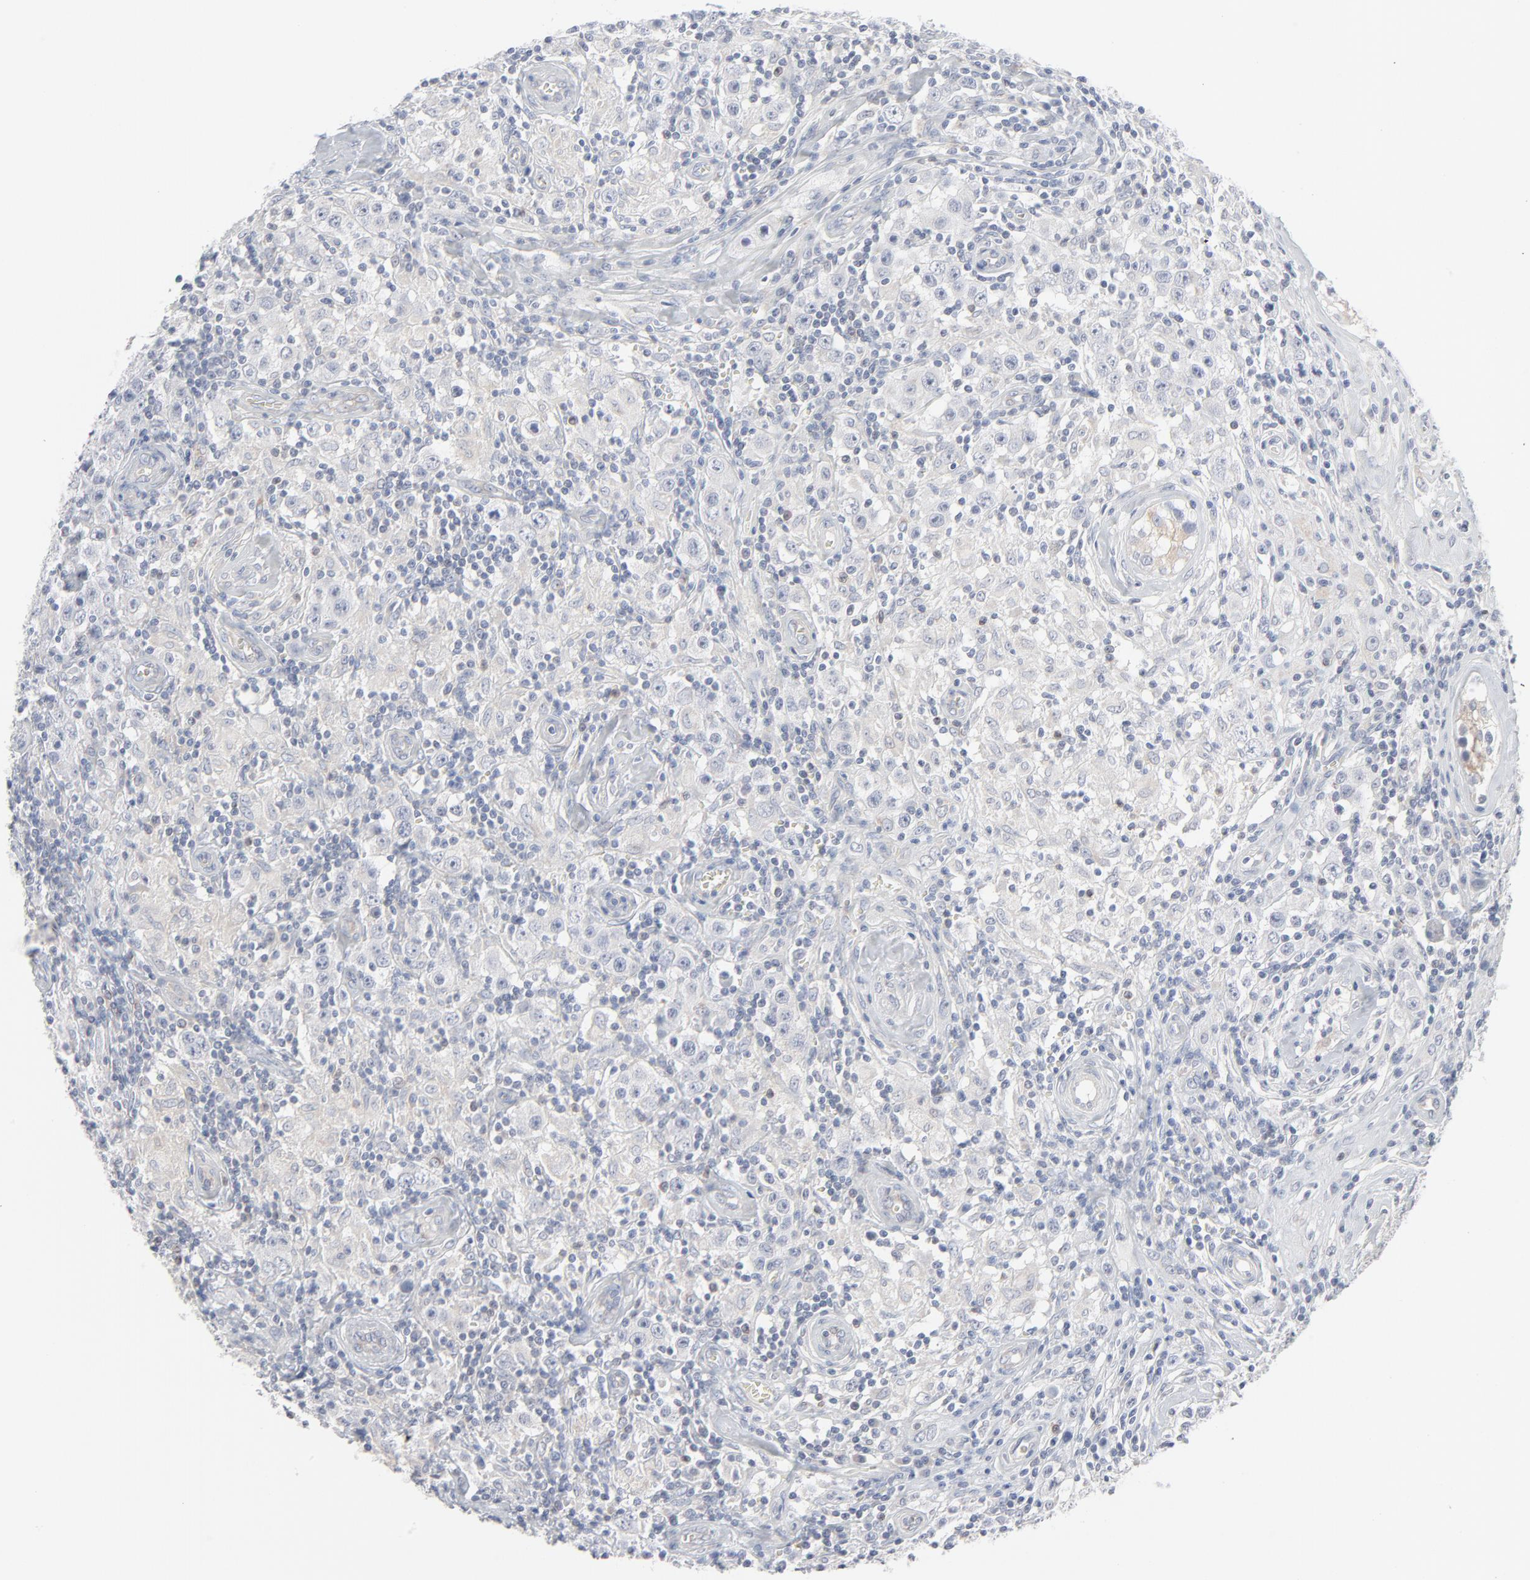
{"staining": {"intensity": "negative", "quantity": "none", "location": "none"}, "tissue": "testis cancer", "cell_type": "Tumor cells", "image_type": "cancer", "snomed": [{"axis": "morphology", "description": "Seminoma, NOS"}, {"axis": "topography", "description": "Testis"}], "caption": "Testis cancer stained for a protein using IHC displays no positivity tumor cells.", "gene": "KDSR", "patient": {"sex": "male", "age": 32}}